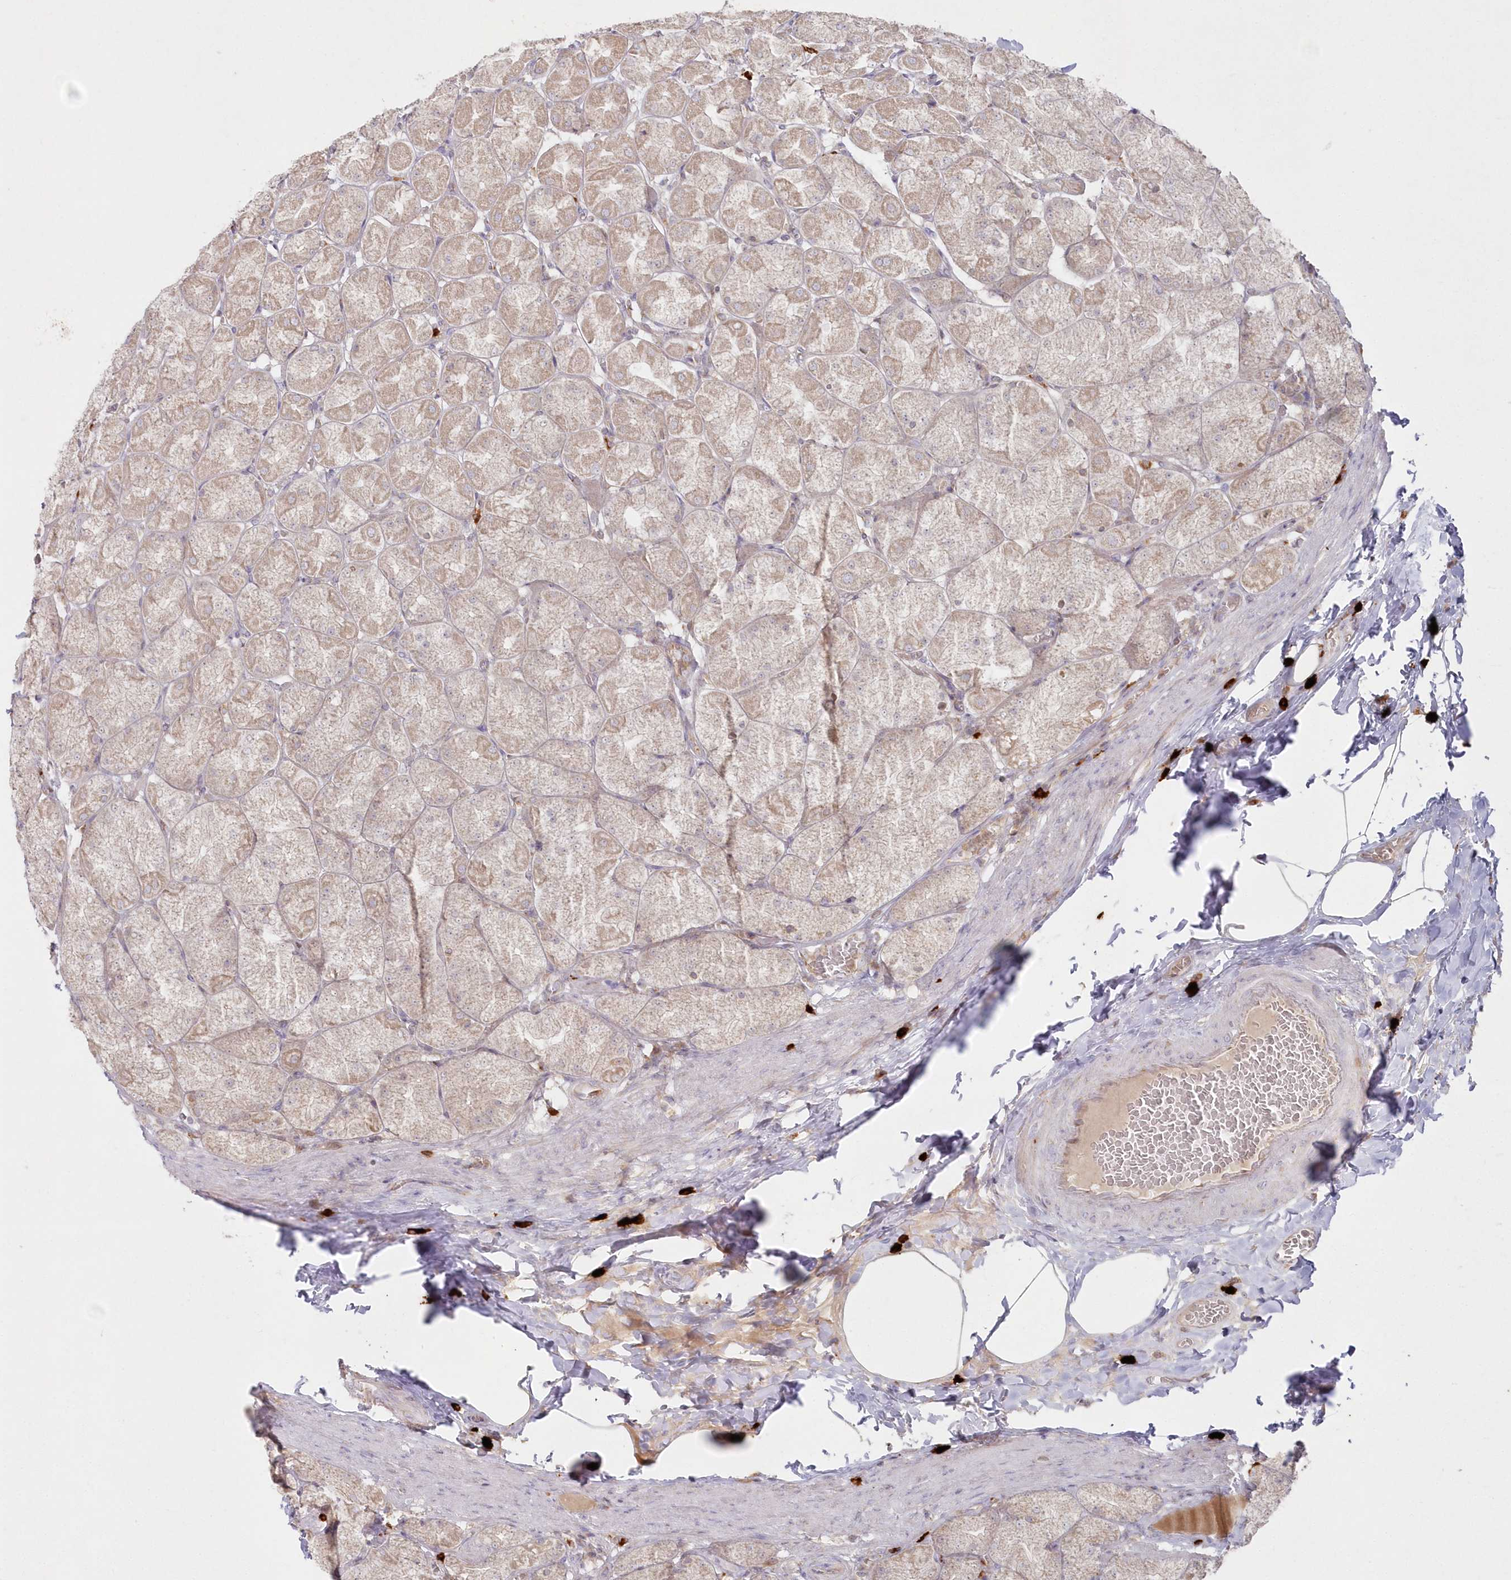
{"staining": {"intensity": "weak", "quantity": "25%-75%", "location": "cytoplasmic/membranous"}, "tissue": "stomach", "cell_type": "Glandular cells", "image_type": "normal", "snomed": [{"axis": "morphology", "description": "Normal tissue, NOS"}, {"axis": "topography", "description": "Stomach, upper"}], "caption": "Glandular cells demonstrate weak cytoplasmic/membranous staining in about 25%-75% of cells in normal stomach. (DAB IHC, brown staining for protein, blue staining for nuclei).", "gene": "ARSB", "patient": {"sex": "female", "age": 56}}